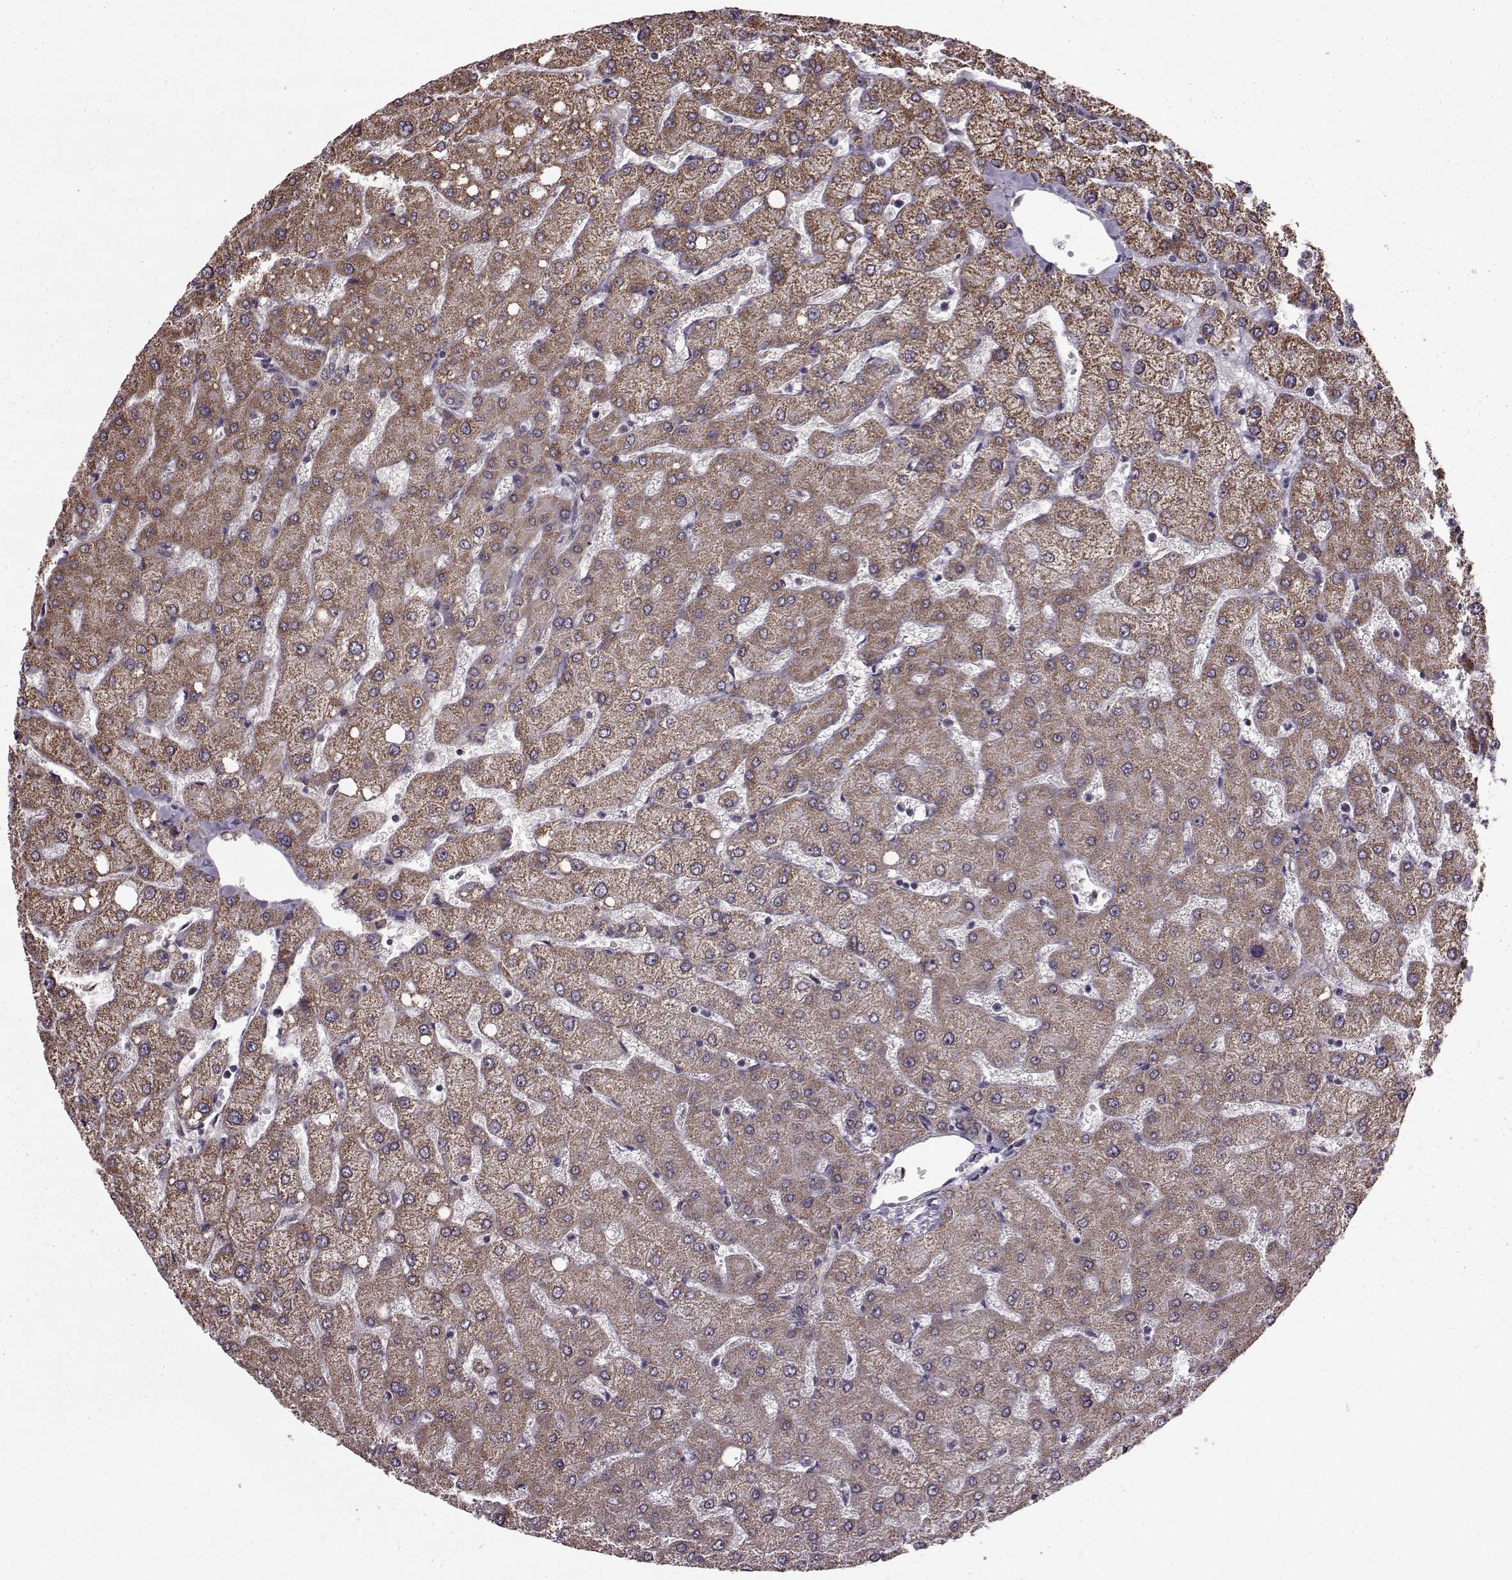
{"staining": {"intensity": "weak", "quantity": ">75%", "location": "cytoplasmic/membranous"}, "tissue": "liver", "cell_type": "Cholangiocytes", "image_type": "normal", "snomed": [{"axis": "morphology", "description": "Normal tissue, NOS"}, {"axis": "topography", "description": "Liver"}], "caption": "DAB immunohistochemical staining of unremarkable human liver exhibits weak cytoplasmic/membranous protein staining in approximately >75% of cholangiocytes.", "gene": "PUDP", "patient": {"sex": "female", "age": 54}}